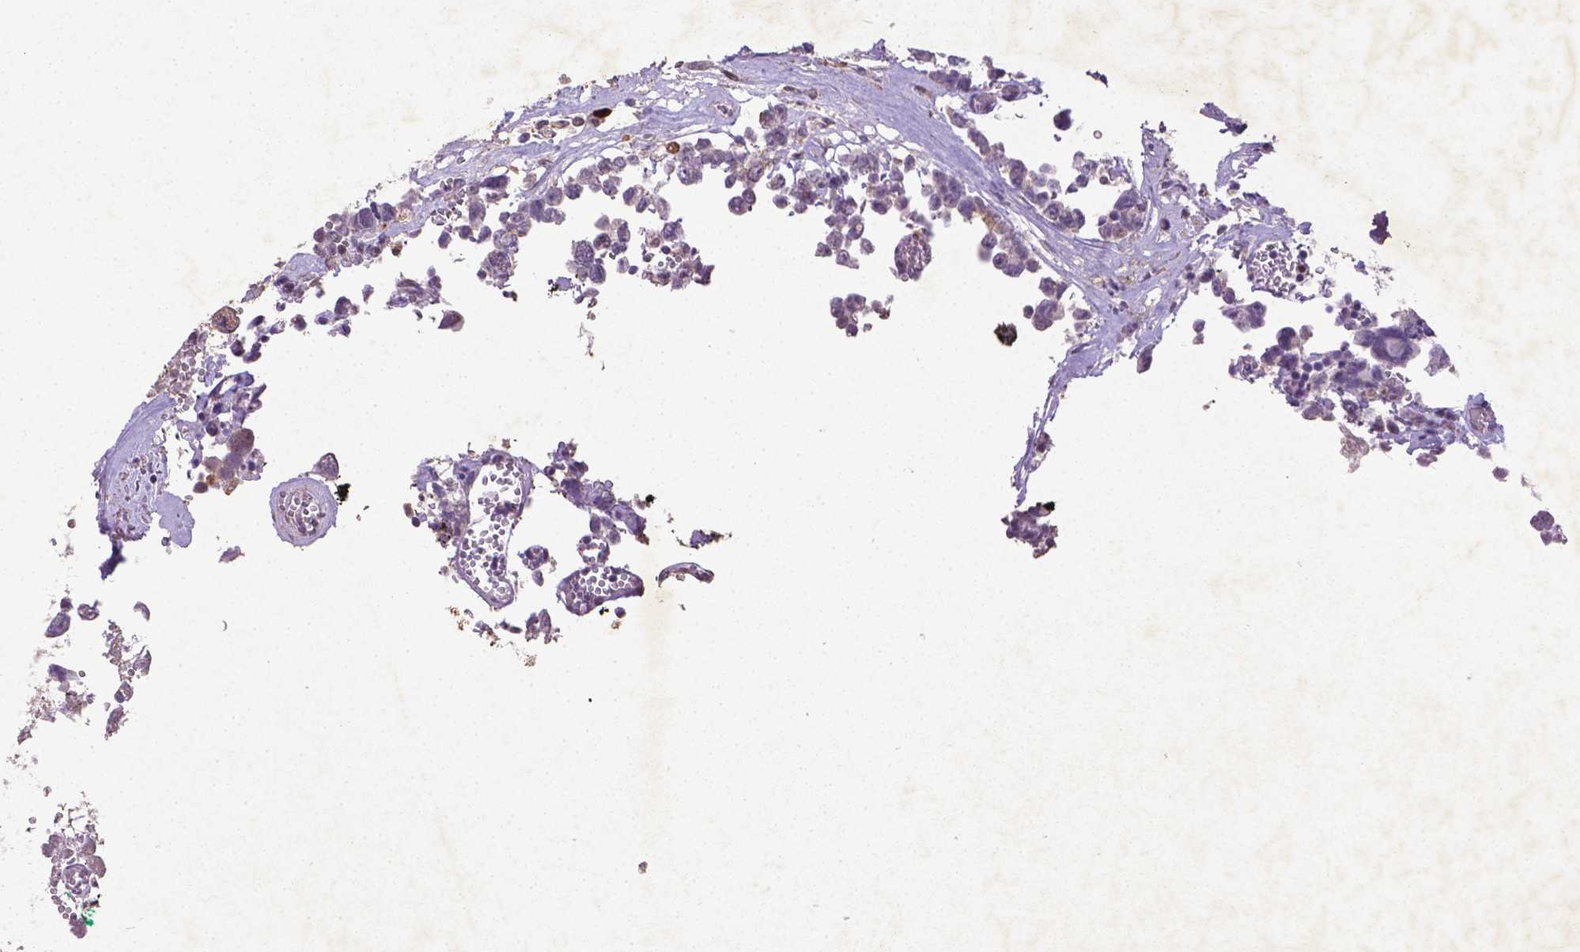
{"staining": {"intensity": "moderate", "quantity": ">75%", "location": "cytoplasmic/membranous,nuclear"}, "tissue": "testis cancer", "cell_type": "Tumor cells", "image_type": "cancer", "snomed": [{"axis": "morphology", "description": "Carcinoma, Embryonal, NOS"}, {"axis": "topography", "description": "Testis"}], "caption": "Human testis embryonal carcinoma stained for a protein (brown) reveals moderate cytoplasmic/membranous and nuclear positive positivity in approximately >75% of tumor cells.", "gene": "CDKN1A", "patient": {"sex": "male", "age": 18}}